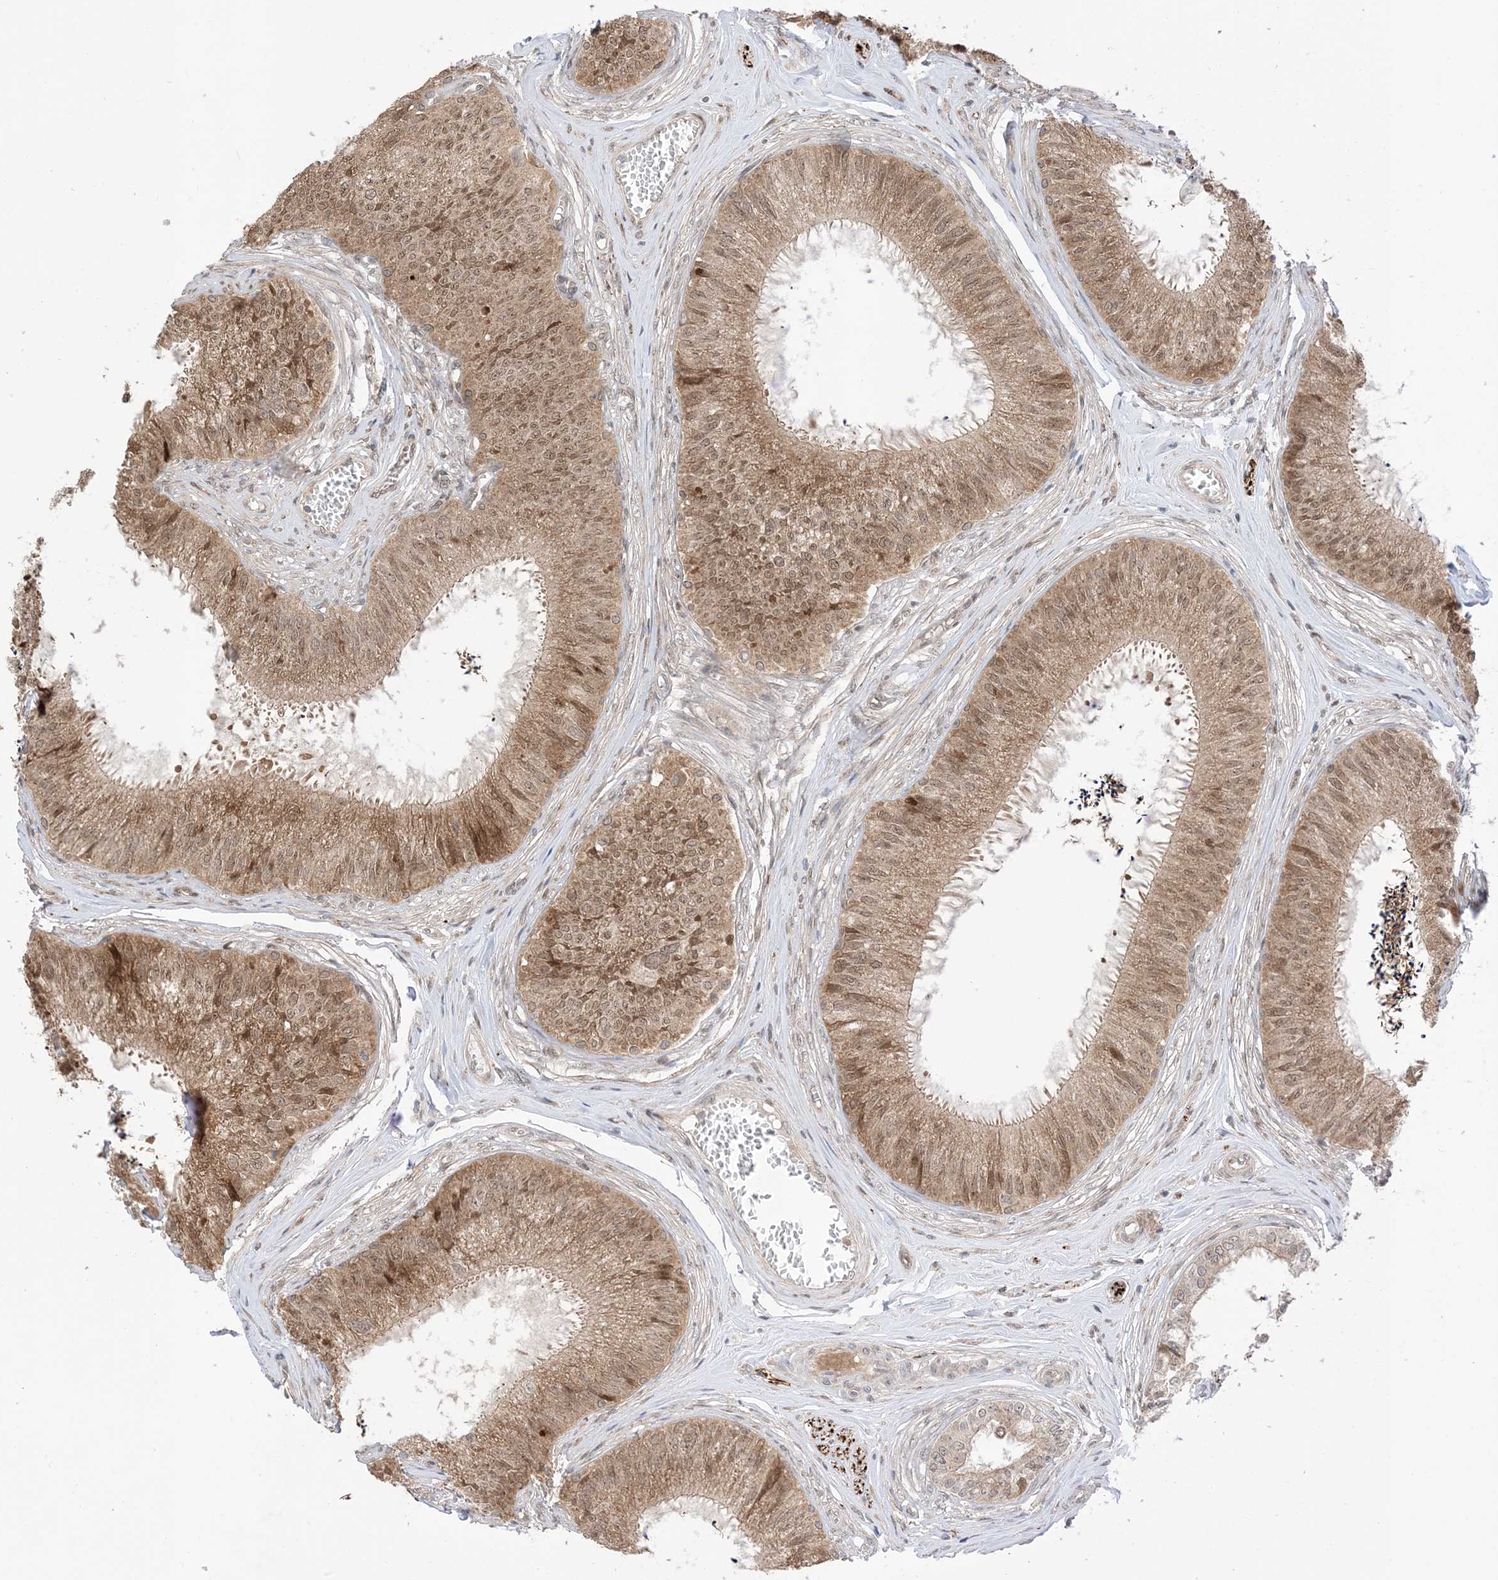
{"staining": {"intensity": "moderate", "quantity": ">75%", "location": "cytoplasmic/membranous,nuclear"}, "tissue": "epididymis", "cell_type": "Glandular cells", "image_type": "normal", "snomed": [{"axis": "morphology", "description": "Normal tissue, NOS"}, {"axis": "topography", "description": "Epididymis"}], "caption": "An image showing moderate cytoplasmic/membranous,nuclear expression in approximately >75% of glandular cells in unremarkable epididymis, as visualized by brown immunohistochemical staining.", "gene": "UBE2E2", "patient": {"sex": "male", "age": 79}}